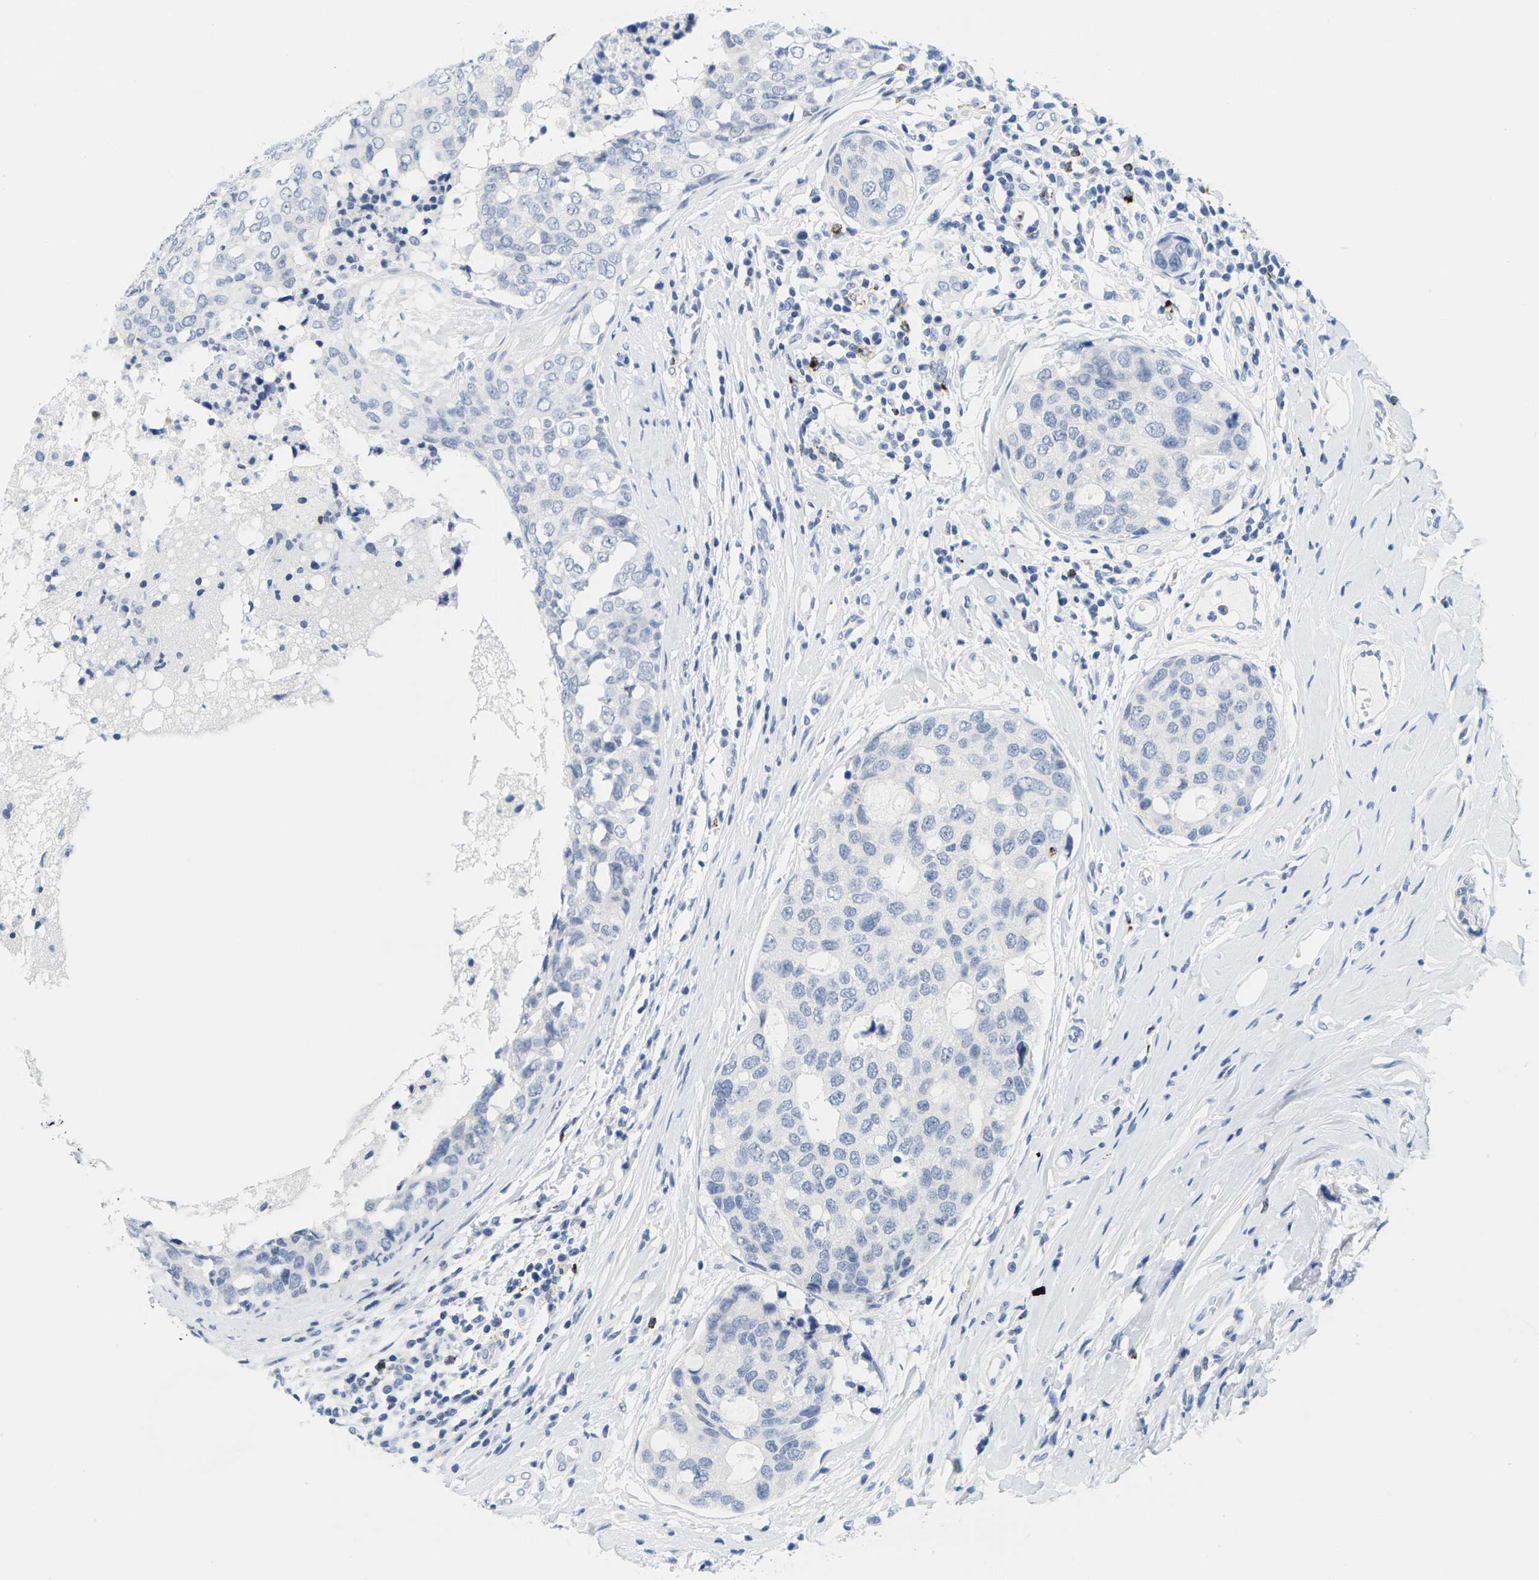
{"staining": {"intensity": "negative", "quantity": "none", "location": "none"}, "tissue": "breast cancer", "cell_type": "Tumor cells", "image_type": "cancer", "snomed": [{"axis": "morphology", "description": "Duct carcinoma"}, {"axis": "topography", "description": "Breast"}], "caption": "Immunohistochemistry image of breast cancer (intraductal carcinoma) stained for a protein (brown), which demonstrates no staining in tumor cells.", "gene": "HLA-DOB", "patient": {"sex": "female", "age": 27}}